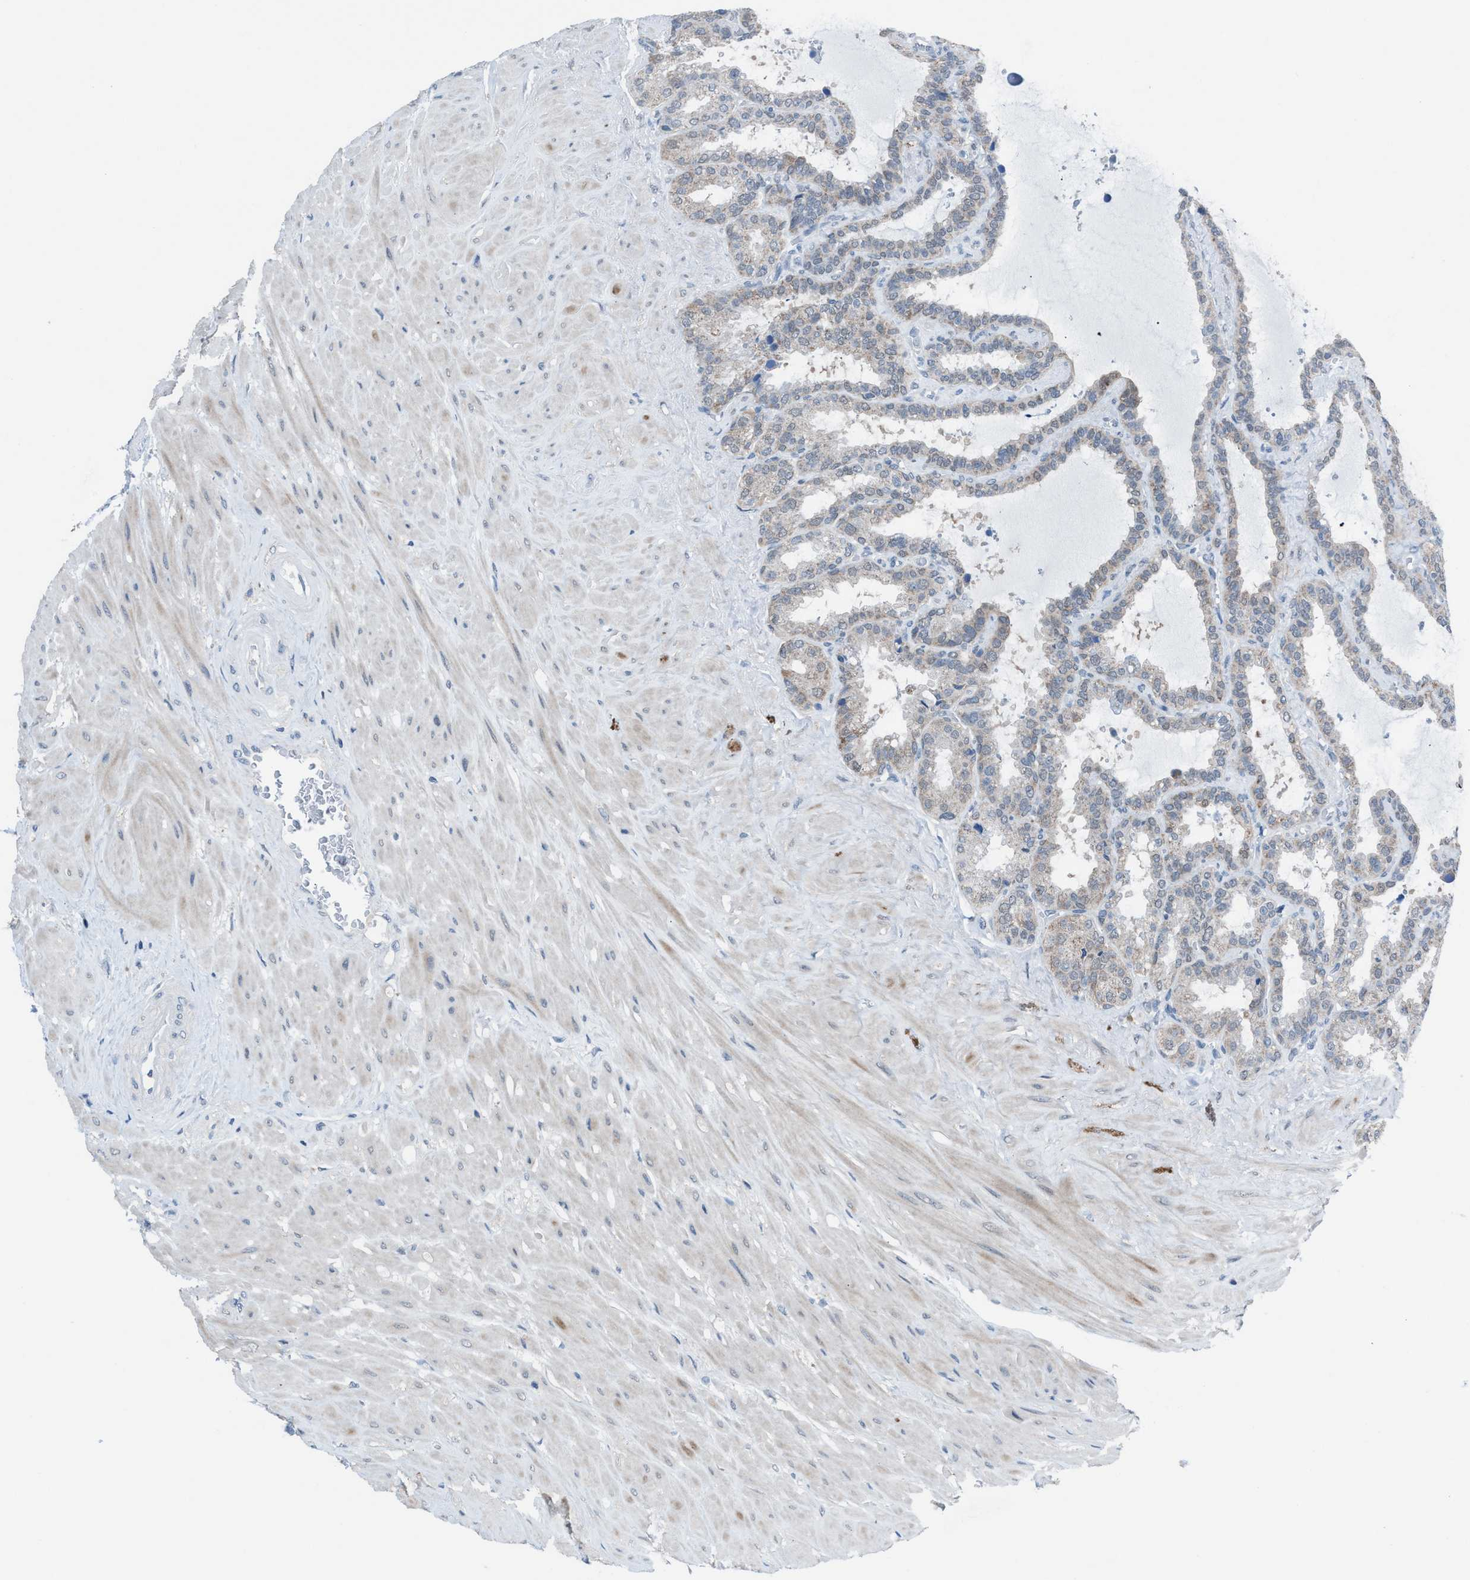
{"staining": {"intensity": "weak", "quantity": "<25%", "location": "cytoplasmic/membranous"}, "tissue": "seminal vesicle", "cell_type": "Glandular cells", "image_type": "normal", "snomed": [{"axis": "morphology", "description": "Normal tissue, NOS"}, {"axis": "topography", "description": "Seminal veicle"}], "caption": "An immunohistochemistry (IHC) histopathology image of benign seminal vesicle is shown. There is no staining in glandular cells of seminal vesicle. Nuclei are stained in blue.", "gene": "ANAPC11", "patient": {"sex": "male", "age": 46}}